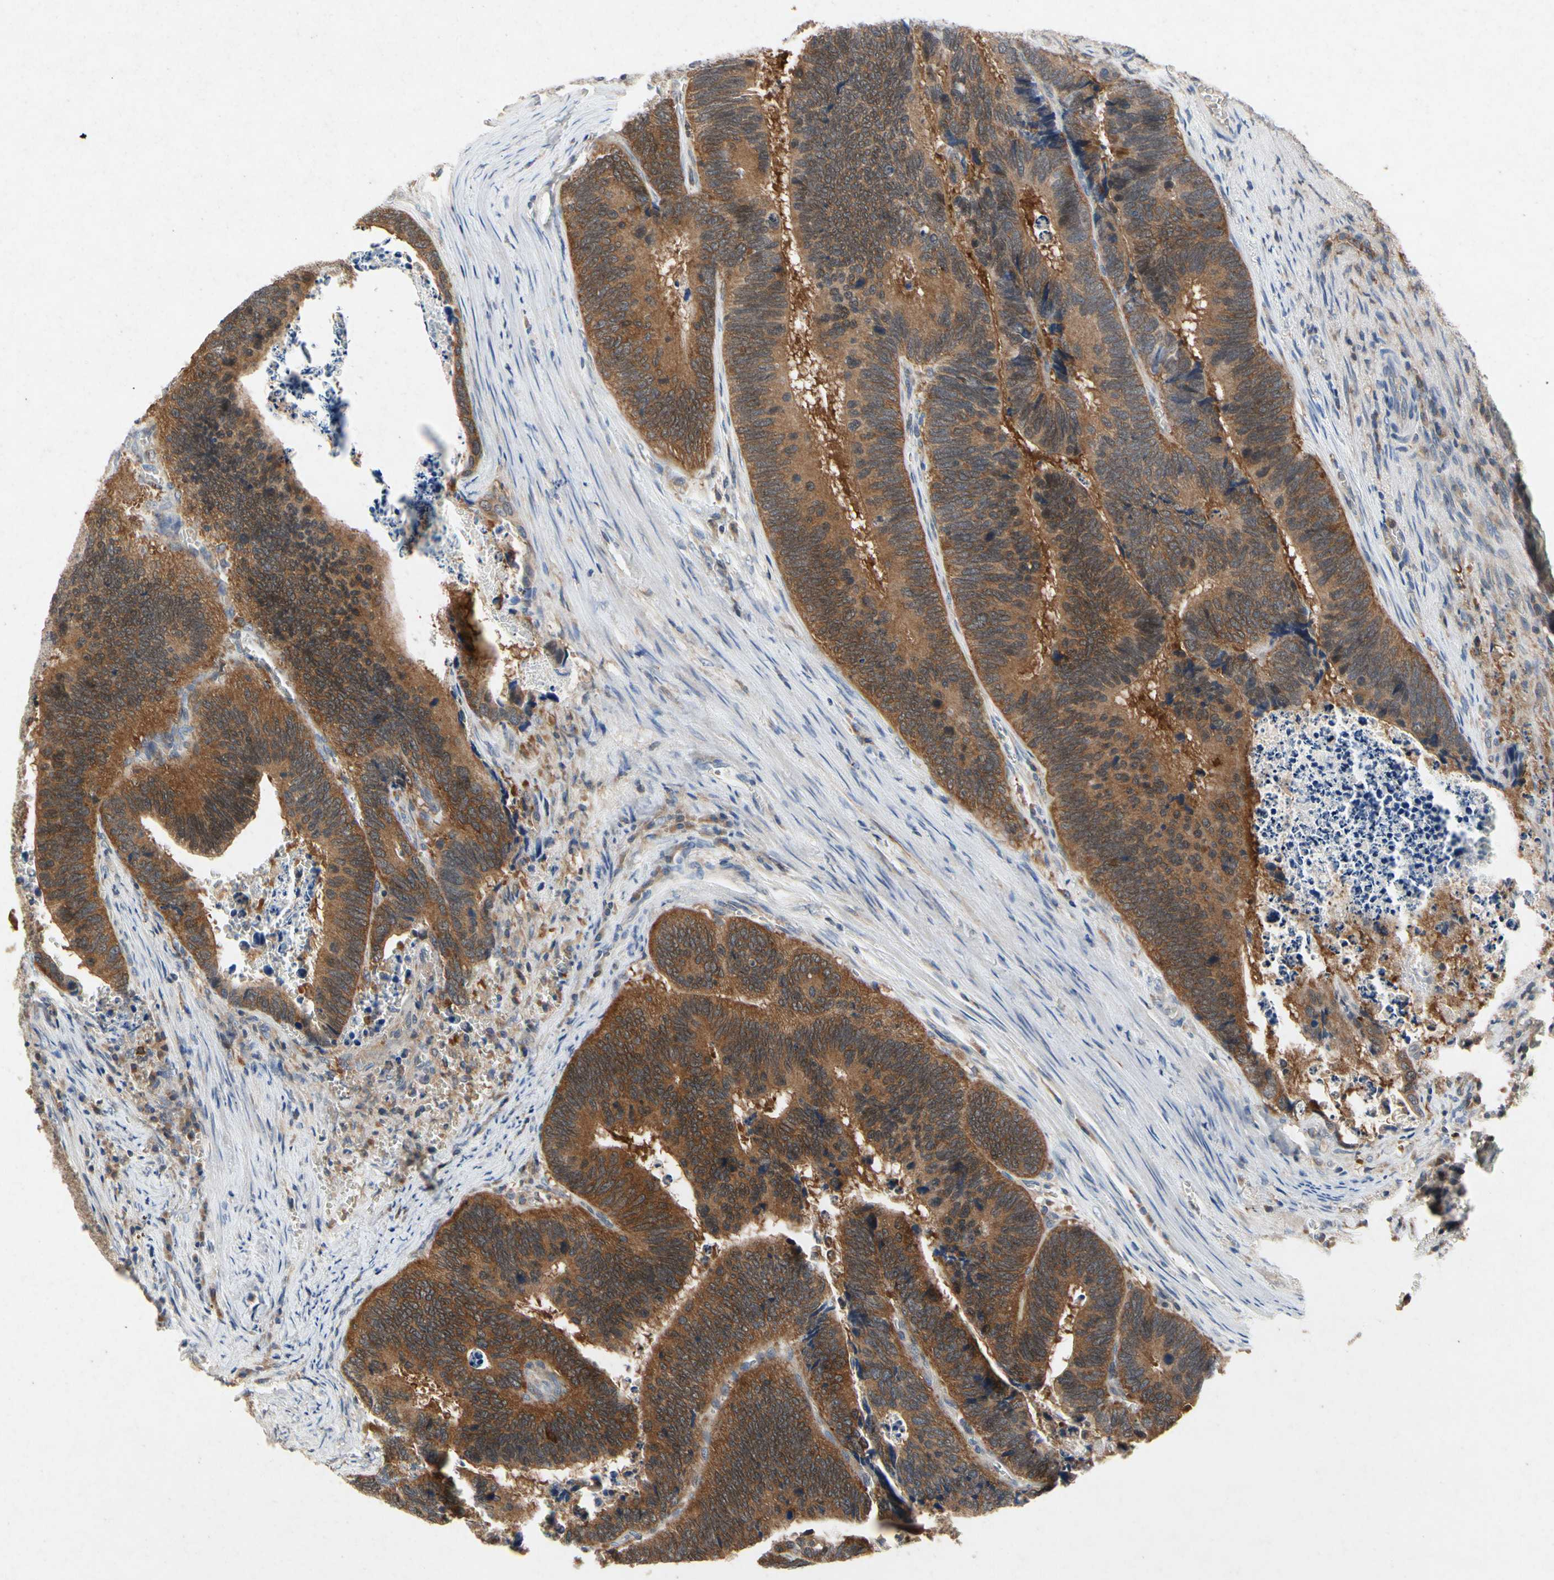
{"staining": {"intensity": "moderate", "quantity": ">75%", "location": "cytoplasmic/membranous"}, "tissue": "colorectal cancer", "cell_type": "Tumor cells", "image_type": "cancer", "snomed": [{"axis": "morphology", "description": "Adenocarcinoma, NOS"}, {"axis": "topography", "description": "Colon"}], "caption": "An immunohistochemistry micrograph of tumor tissue is shown. Protein staining in brown highlights moderate cytoplasmic/membranous positivity in colorectal adenocarcinoma within tumor cells. The staining was performed using DAB to visualize the protein expression in brown, while the nuclei were stained in blue with hematoxylin (Magnification: 20x).", "gene": "RPS6KA1", "patient": {"sex": "male", "age": 72}}